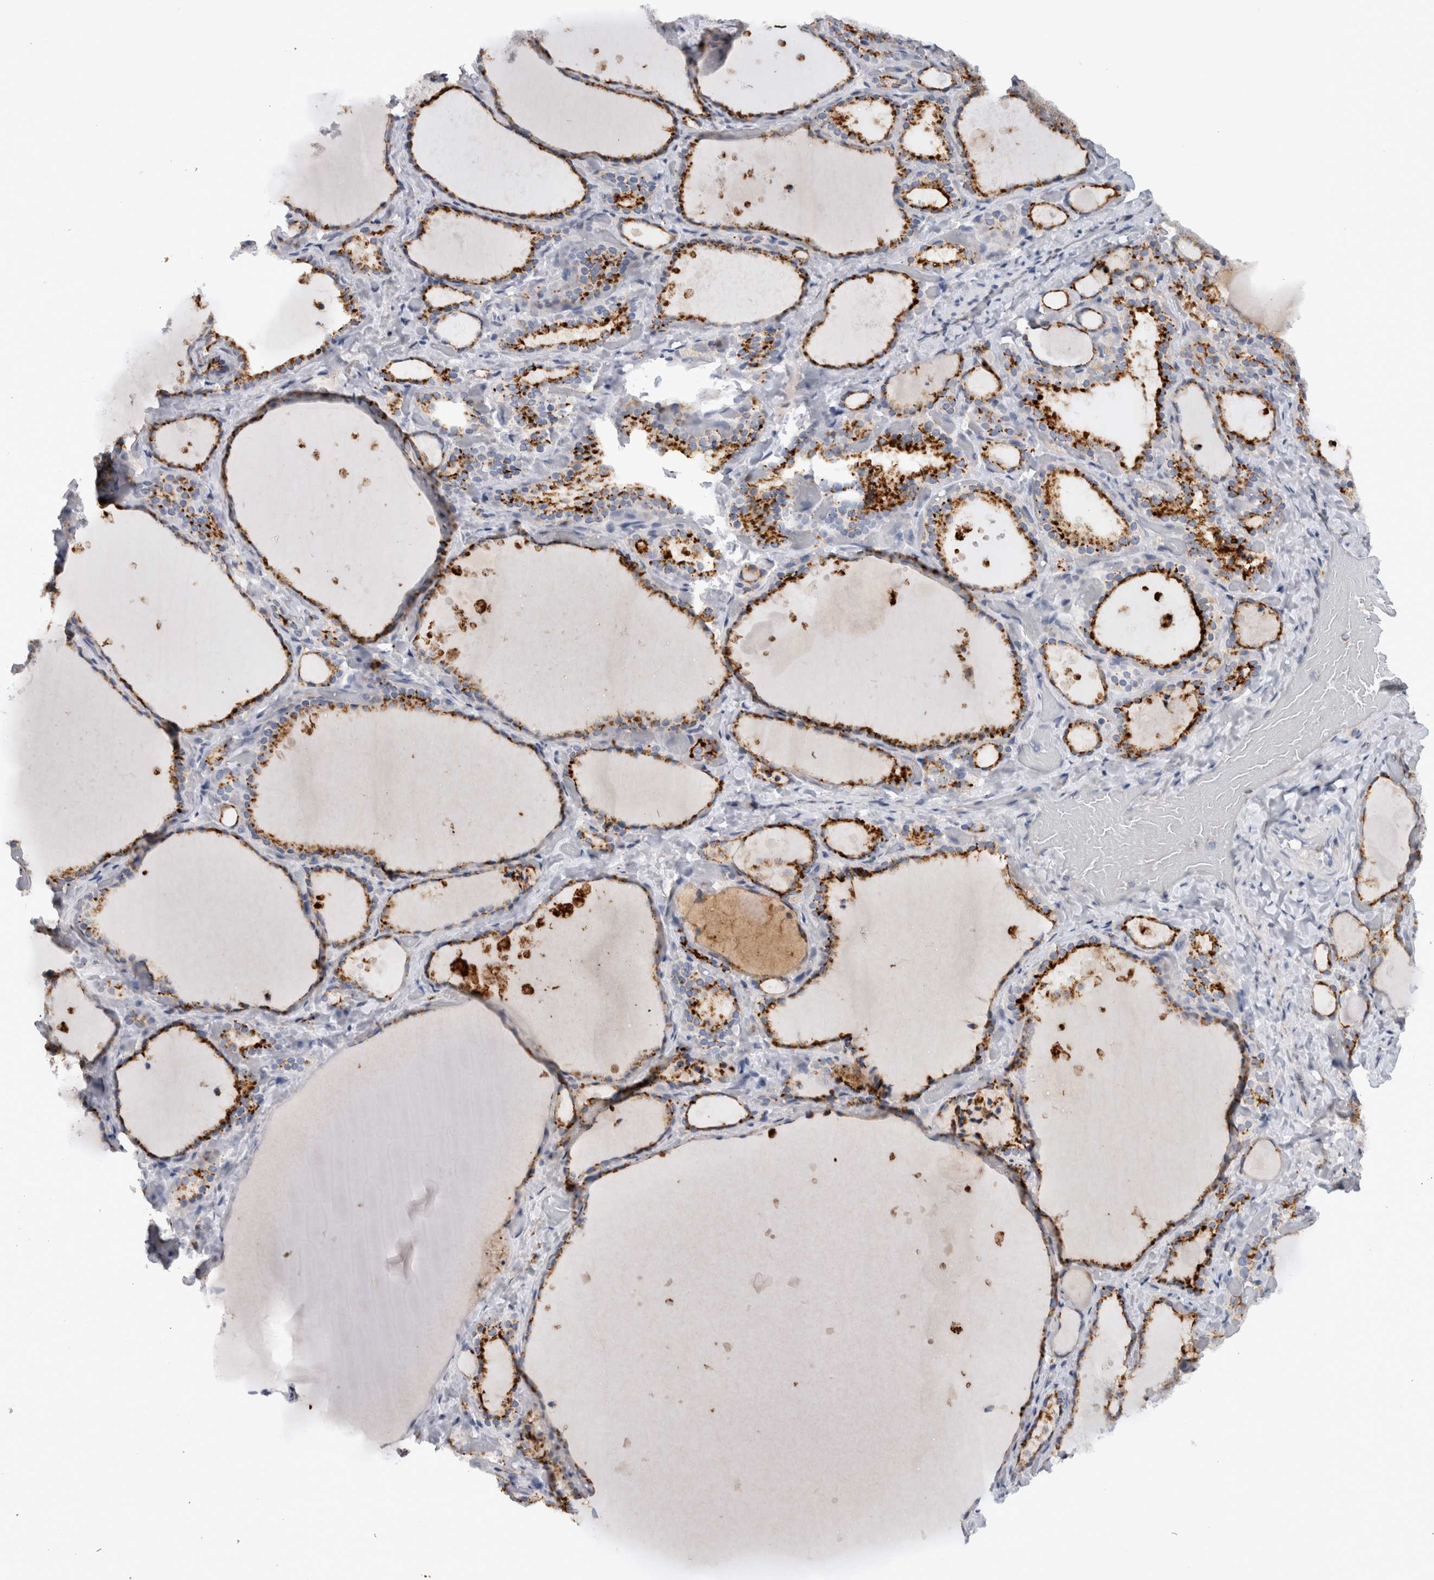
{"staining": {"intensity": "strong", "quantity": ">75%", "location": "cytoplasmic/membranous"}, "tissue": "thyroid gland", "cell_type": "Glandular cells", "image_type": "normal", "snomed": [{"axis": "morphology", "description": "Normal tissue, NOS"}, {"axis": "topography", "description": "Thyroid gland"}], "caption": "The immunohistochemical stain shows strong cytoplasmic/membranous expression in glandular cells of unremarkable thyroid gland.", "gene": "CD63", "patient": {"sex": "female", "age": 44}}